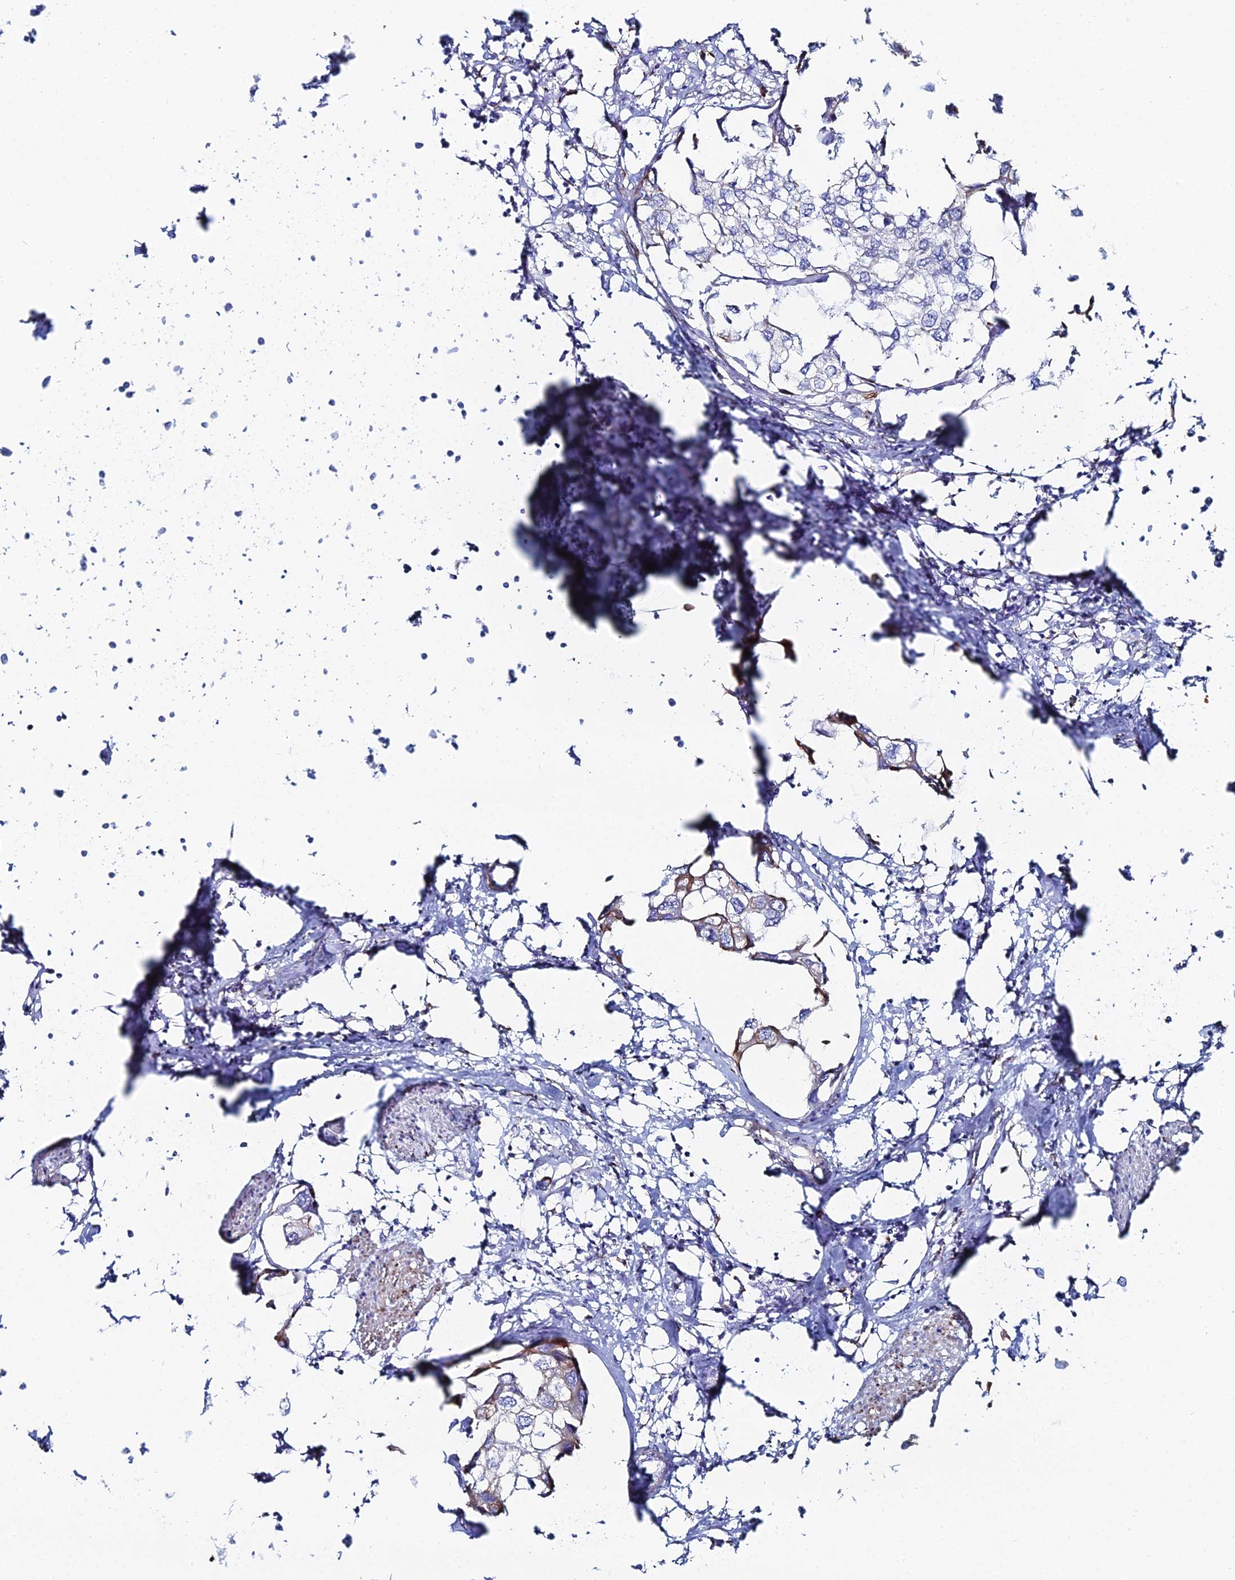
{"staining": {"intensity": "negative", "quantity": "none", "location": "none"}, "tissue": "urothelial cancer", "cell_type": "Tumor cells", "image_type": "cancer", "snomed": [{"axis": "morphology", "description": "Urothelial carcinoma, High grade"}, {"axis": "topography", "description": "Urinary bladder"}], "caption": "There is no significant positivity in tumor cells of high-grade urothelial carcinoma. (Brightfield microscopy of DAB immunohistochemistry (IHC) at high magnification).", "gene": "DHX34", "patient": {"sex": "male", "age": 64}}